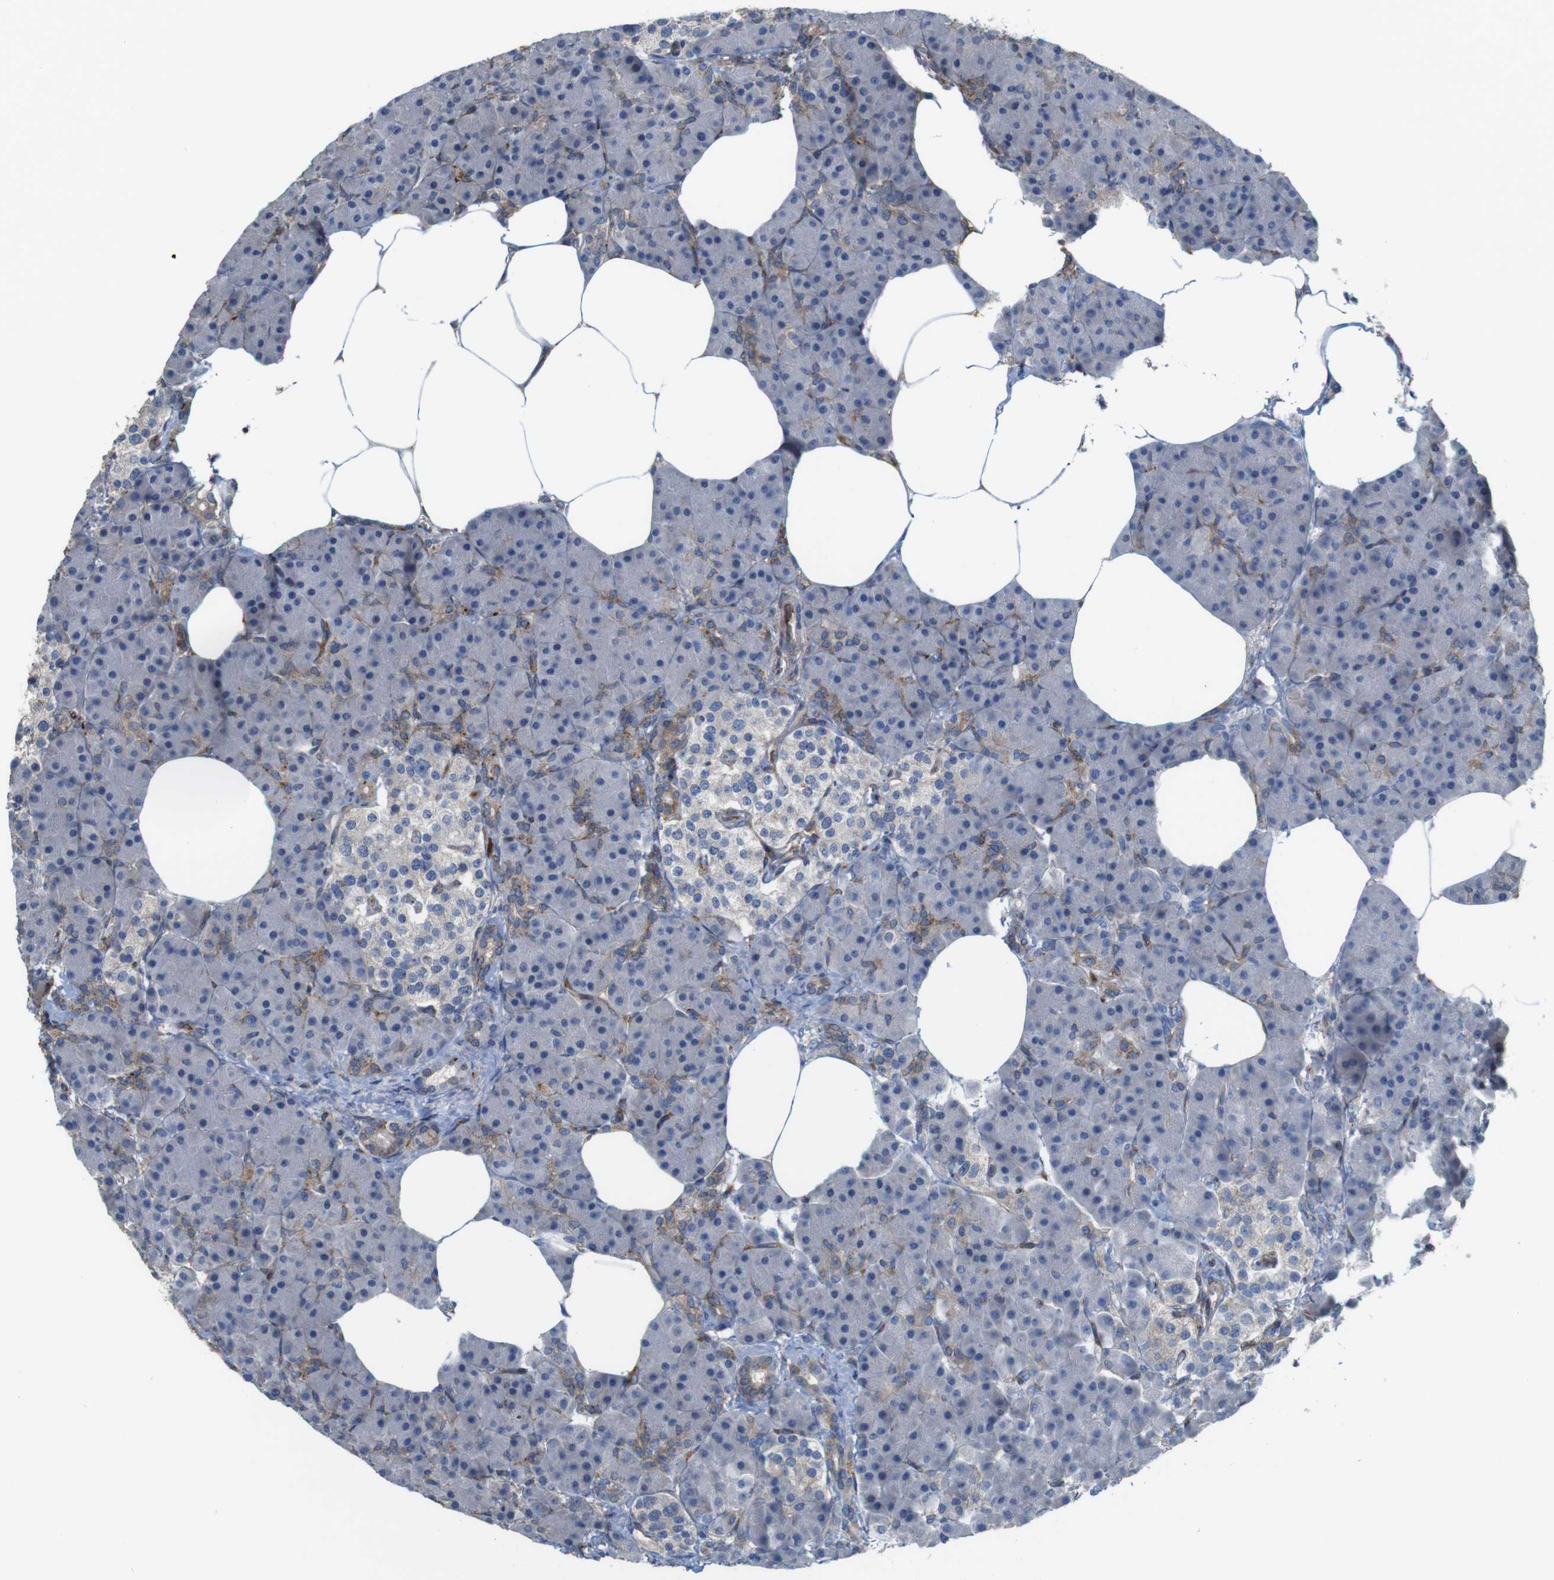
{"staining": {"intensity": "strong", "quantity": "<25%", "location": "cytoplasmic/membranous"}, "tissue": "pancreas", "cell_type": "Exocrine glandular cells", "image_type": "normal", "snomed": [{"axis": "morphology", "description": "Normal tissue, NOS"}, {"axis": "topography", "description": "Pancreas"}], "caption": "Pancreas stained with a brown dye displays strong cytoplasmic/membranous positive positivity in about <25% of exocrine glandular cells.", "gene": "PCOLCE2", "patient": {"sex": "female", "age": 70}}